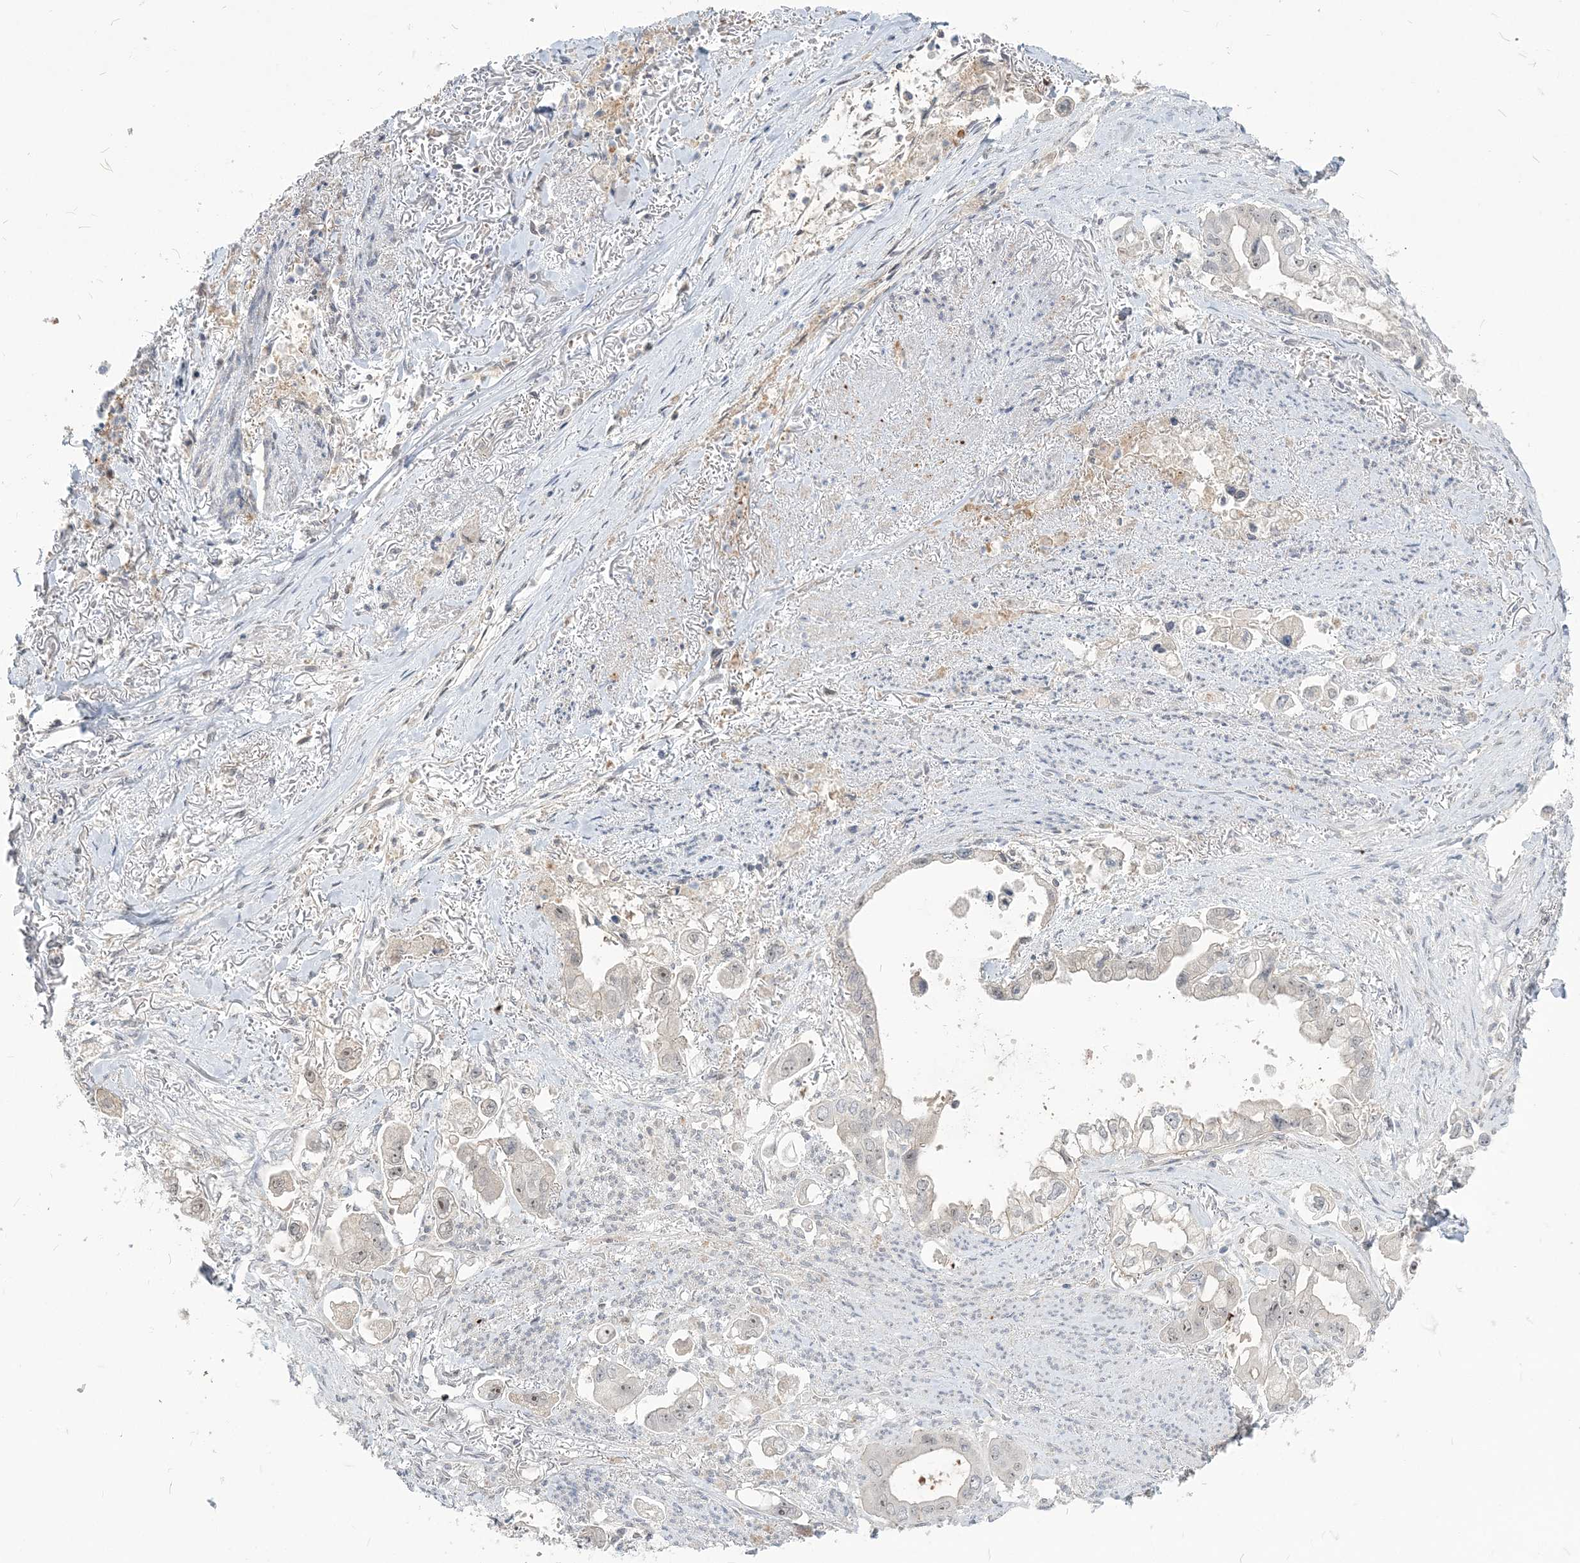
{"staining": {"intensity": "weak", "quantity": "<25%", "location": "nuclear"}, "tissue": "stomach cancer", "cell_type": "Tumor cells", "image_type": "cancer", "snomed": [{"axis": "morphology", "description": "Adenocarcinoma, NOS"}, {"axis": "topography", "description": "Stomach"}], "caption": "An image of human stomach adenocarcinoma is negative for staining in tumor cells. Nuclei are stained in blue.", "gene": "SDAD1", "patient": {"sex": "male", "age": 62}}